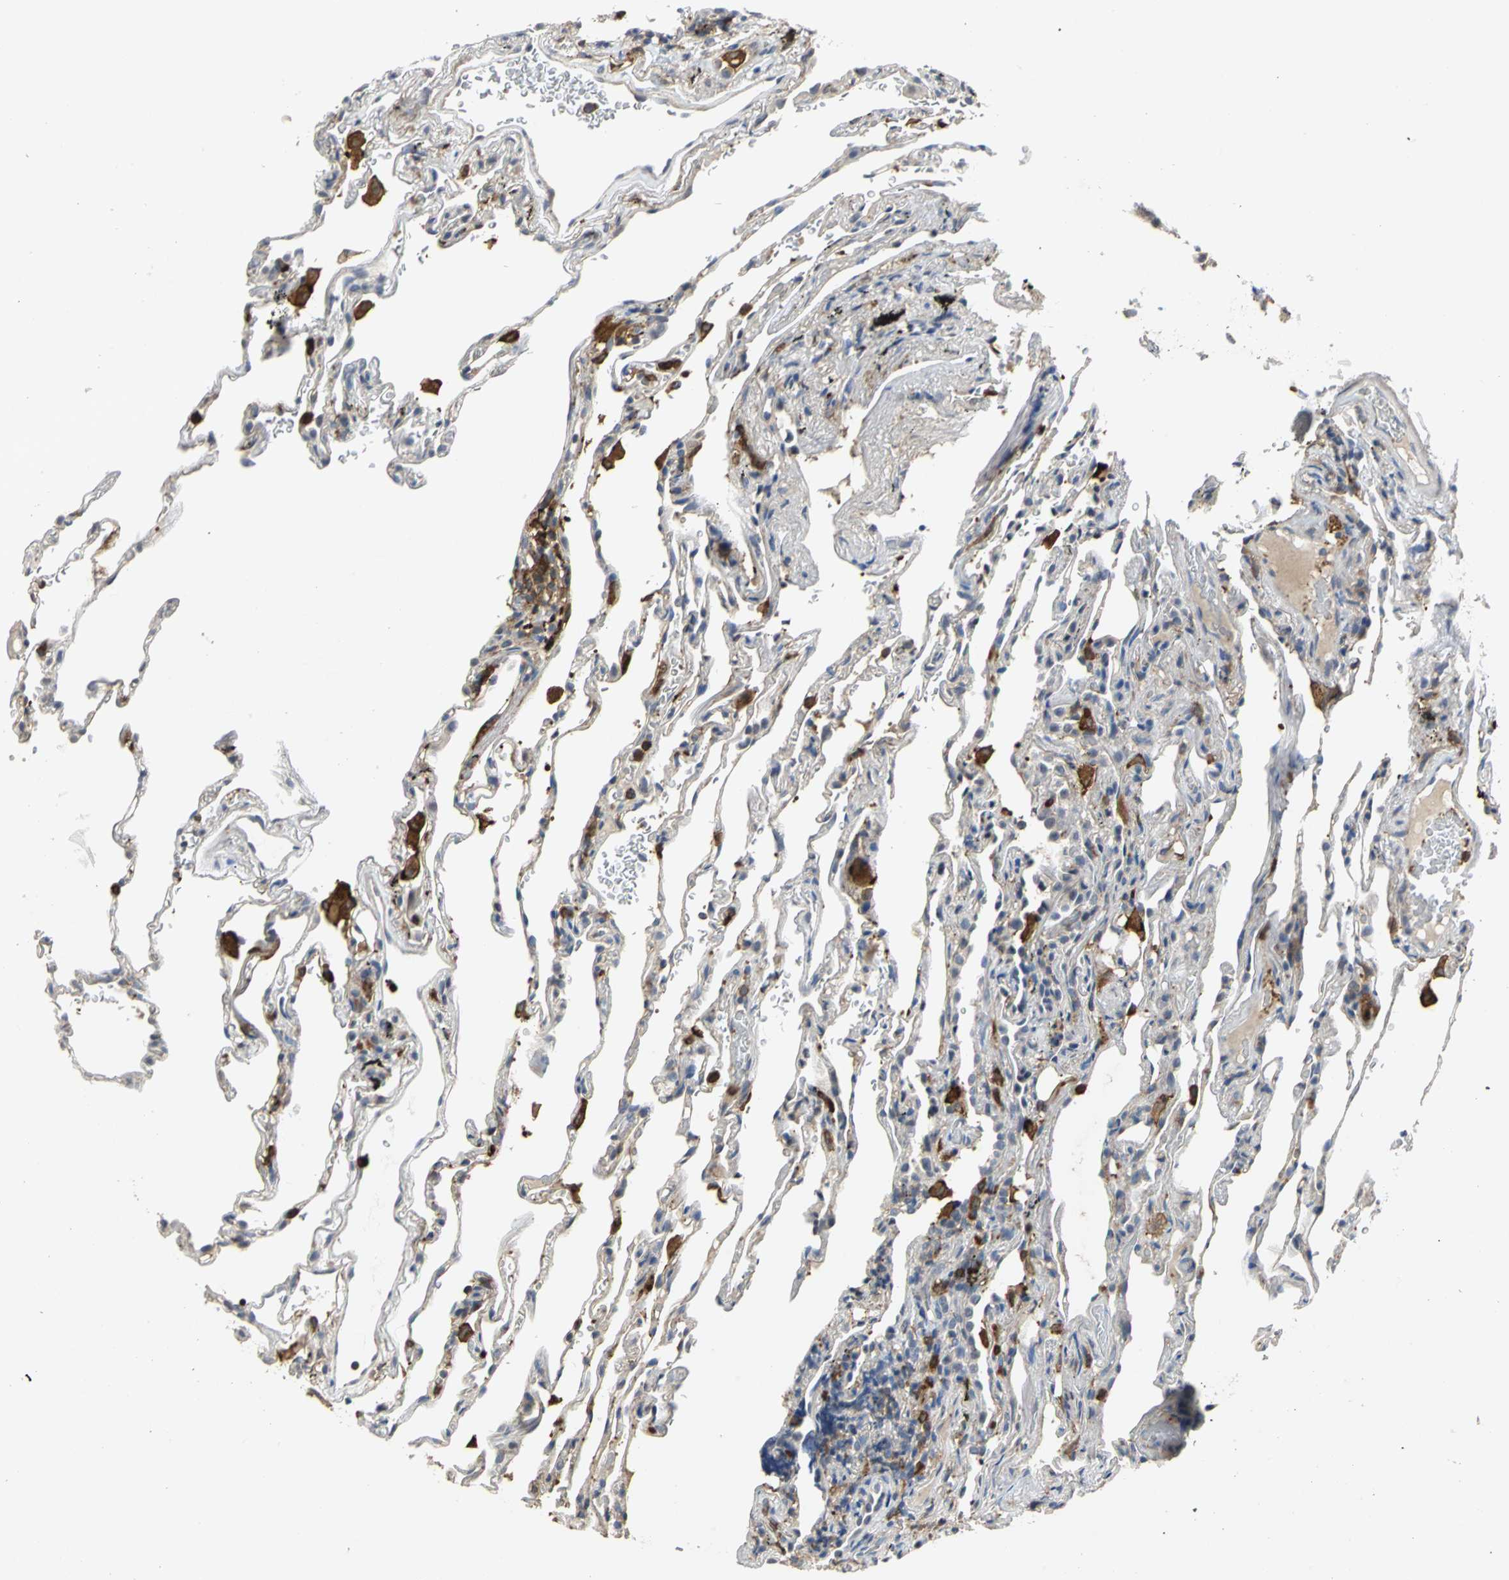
{"staining": {"intensity": "negative", "quantity": "none", "location": "none"}, "tissue": "lung", "cell_type": "Alveolar cells", "image_type": "normal", "snomed": [{"axis": "morphology", "description": "Normal tissue, NOS"}, {"axis": "morphology", "description": "Inflammation, NOS"}, {"axis": "topography", "description": "Lung"}], "caption": "Micrograph shows no significant protein expression in alveolar cells of normal lung.", "gene": "SKAP2", "patient": {"sex": "male", "age": 69}}